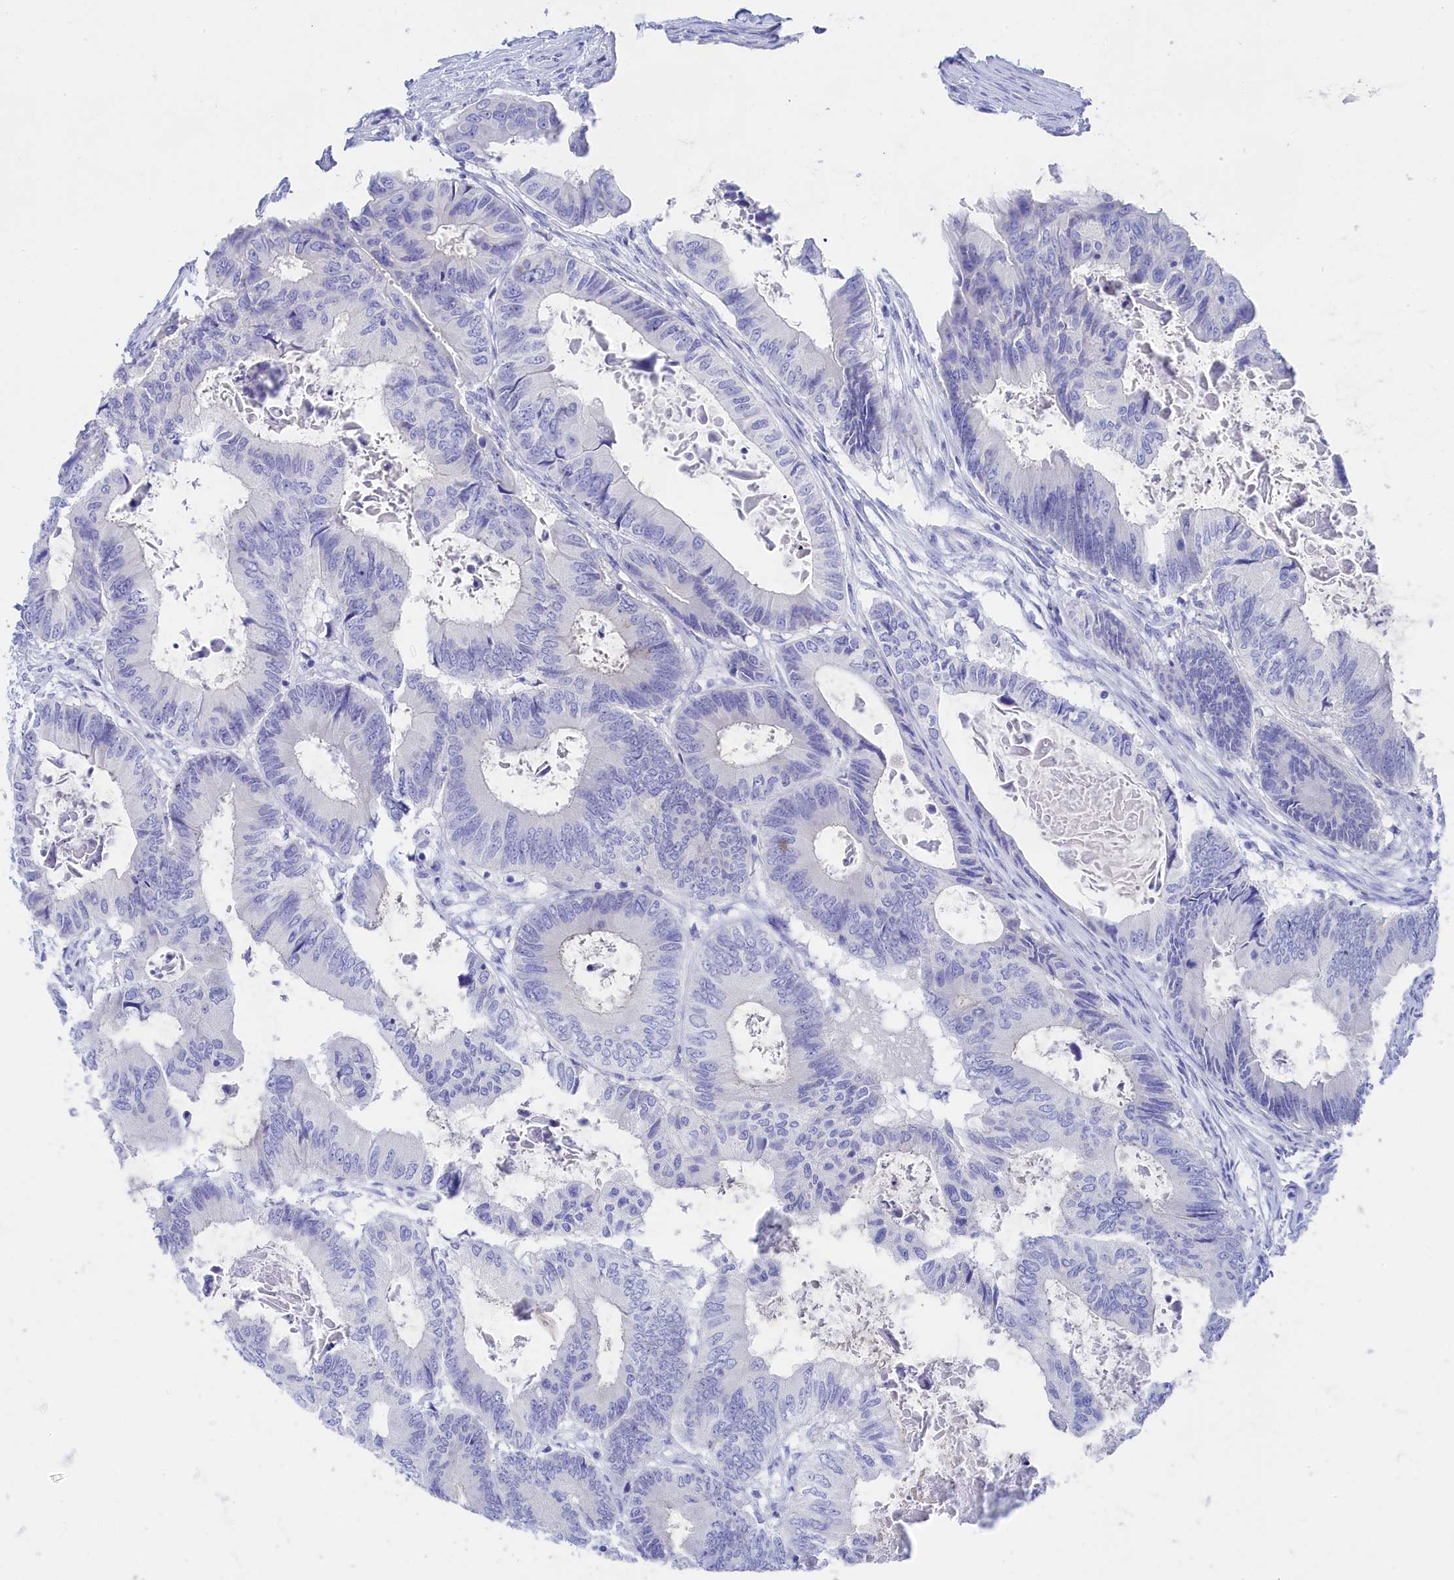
{"staining": {"intensity": "negative", "quantity": "none", "location": "none"}, "tissue": "colorectal cancer", "cell_type": "Tumor cells", "image_type": "cancer", "snomed": [{"axis": "morphology", "description": "Adenocarcinoma, NOS"}, {"axis": "topography", "description": "Colon"}], "caption": "A high-resolution micrograph shows IHC staining of colorectal cancer, which reveals no significant staining in tumor cells. Nuclei are stained in blue.", "gene": "TRIM10", "patient": {"sex": "male", "age": 85}}